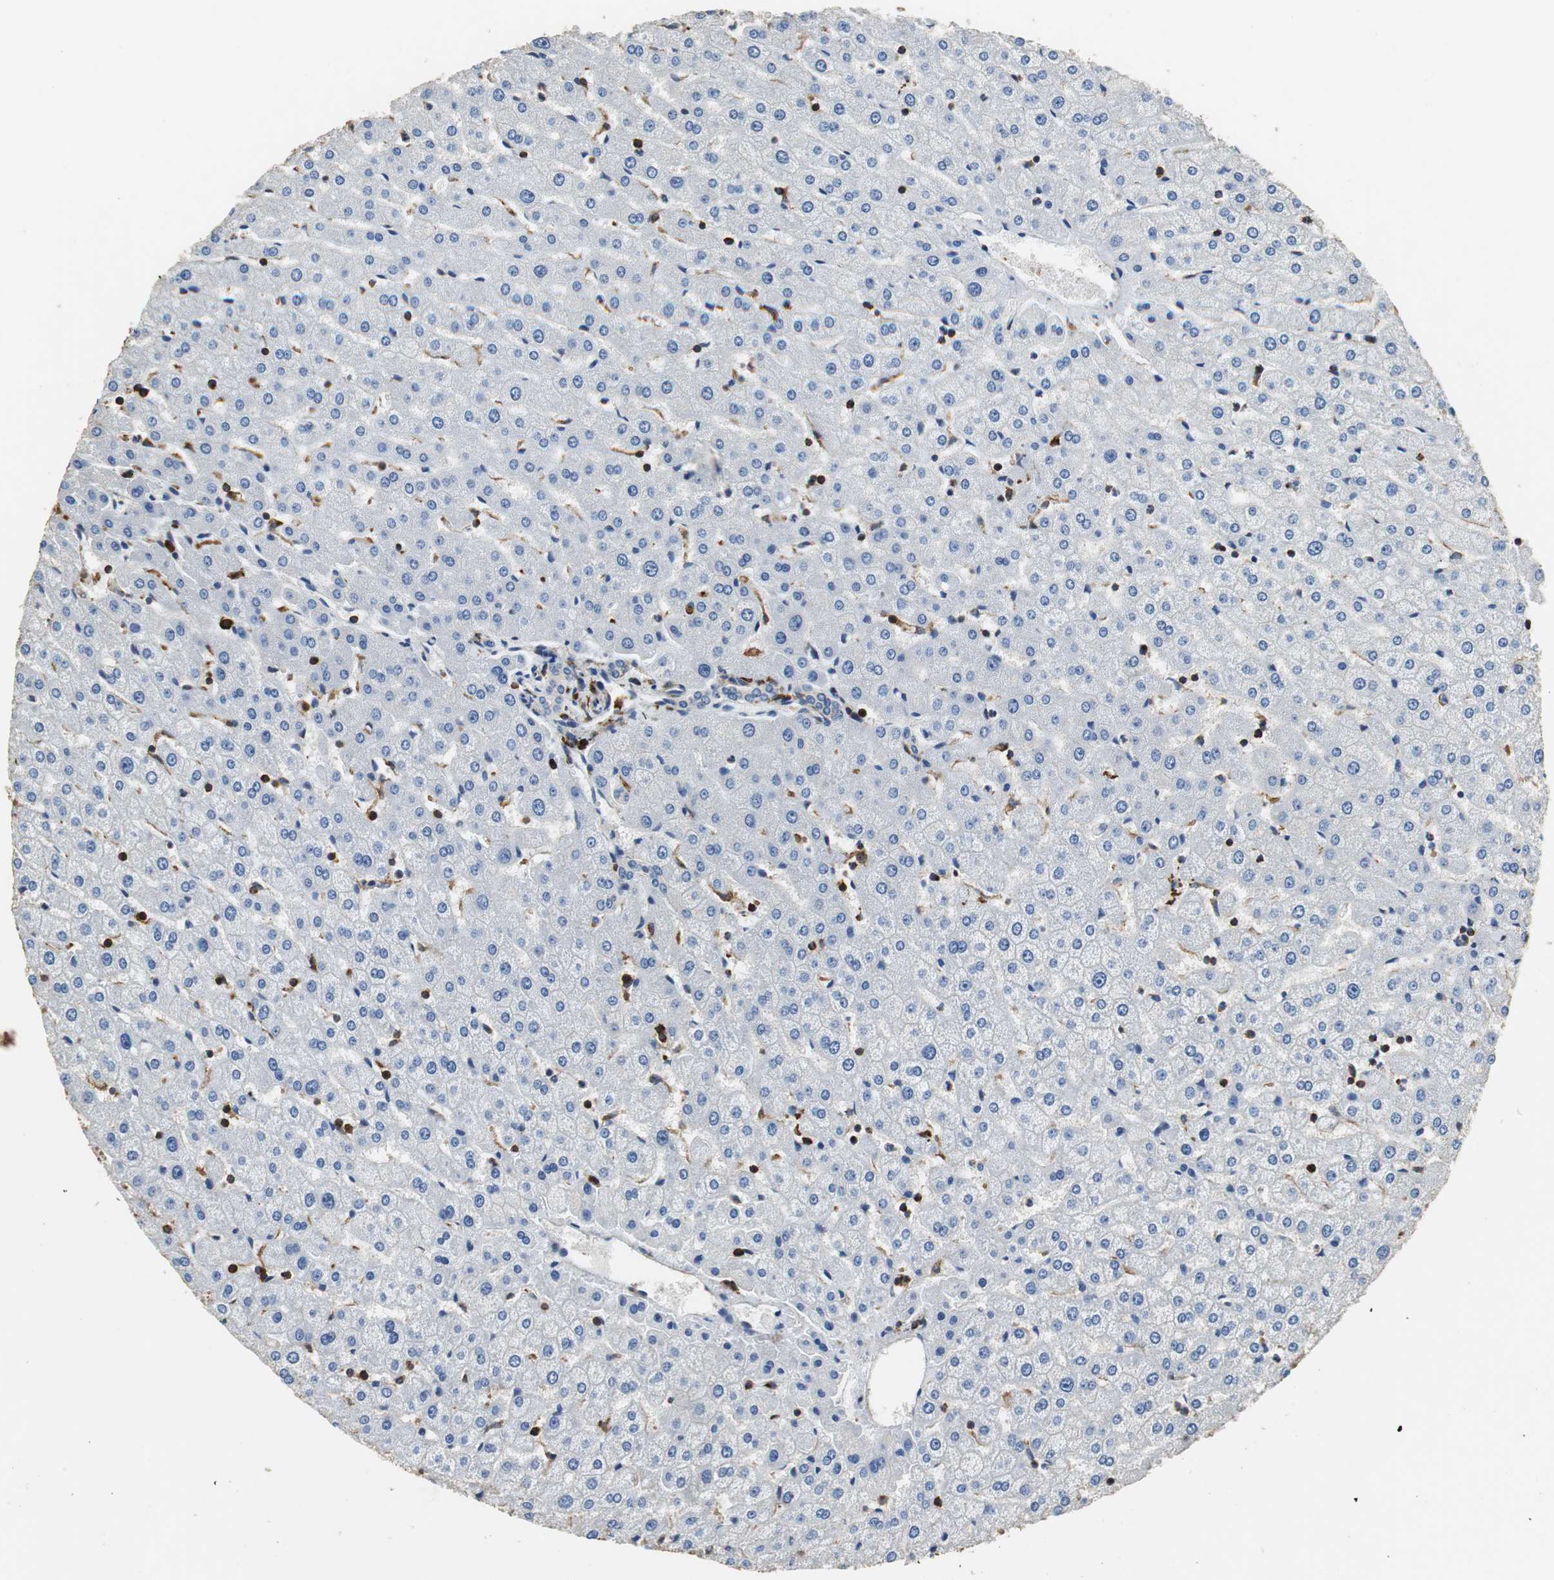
{"staining": {"intensity": "negative", "quantity": "none", "location": "none"}, "tissue": "liver", "cell_type": "Cholangiocytes", "image_type": "normal", "snomed": [{"axis": "morphology", "description": "Normal tissue, NOS"}, {"axis": "morphology", "description": "Fibrosis, NOS"}, {"axis": "topography", "description": "Liver"}], "caption": "Cholangiocytes show no significant protein positivity in unremarkable liver. (Brightfield microscopy of DAB immunohistochemistry (IHC) at high magnification).", "gene": "PRKRA", "patient": {"sex": "female", "age": 29}}